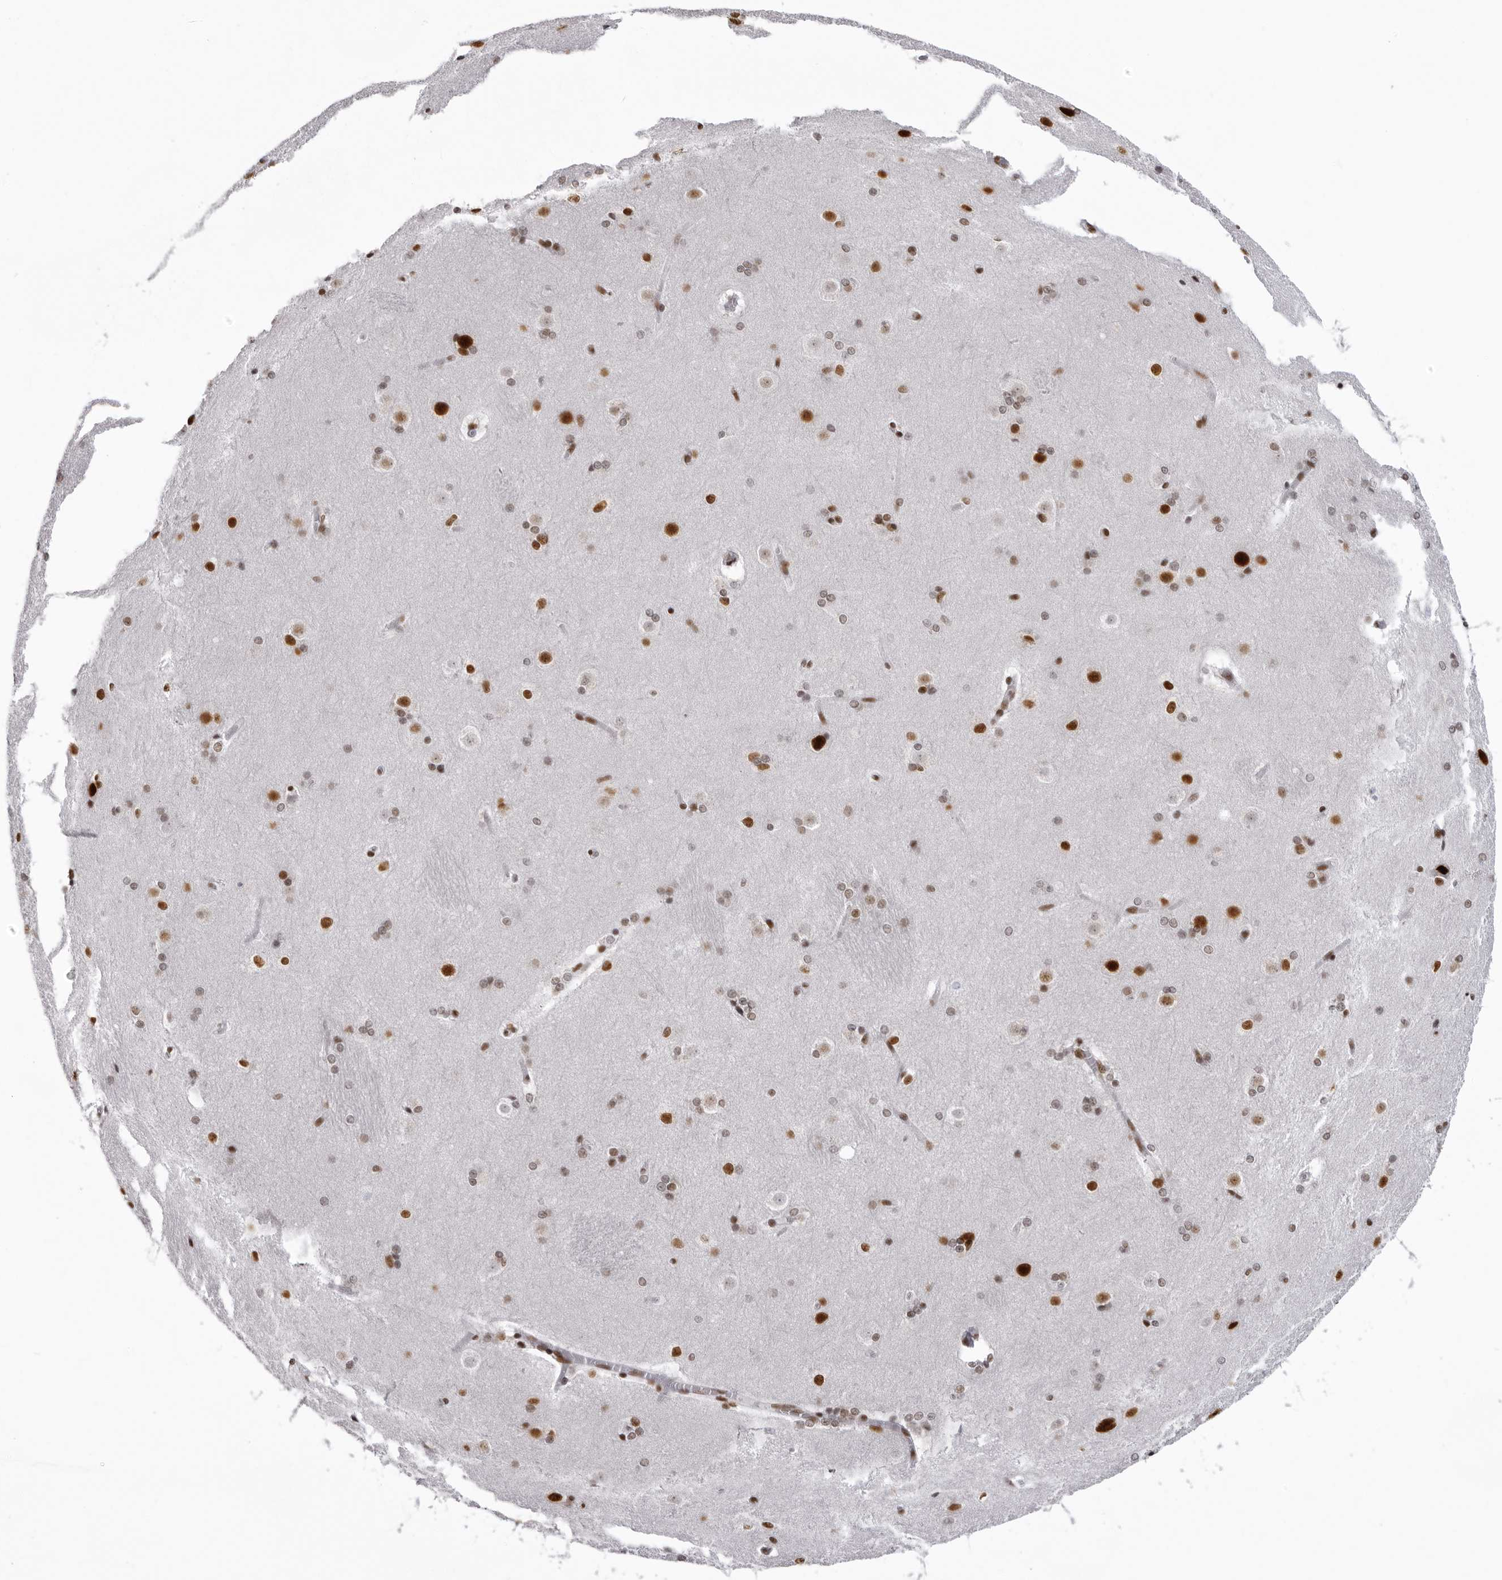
{"staining": {"intensity": "strong", "quantity": ">75%", "location": "nuclear"}, "tissue": "caudate", "cell_type": "Glial cells", "image_type": "normal", "snomed": [{"axis": "morphology", "description": "Normal tissue, NOS"}, {"axis": "topography", "description": "Lateral ventricle wall"}], "caption": "The micrograph demonstrates a brown stain indicating the presence of a protein in the nuclear of glial cells in caudate.", "gene": "DHX9", "patient": {"sex": "female", "age": 19}}